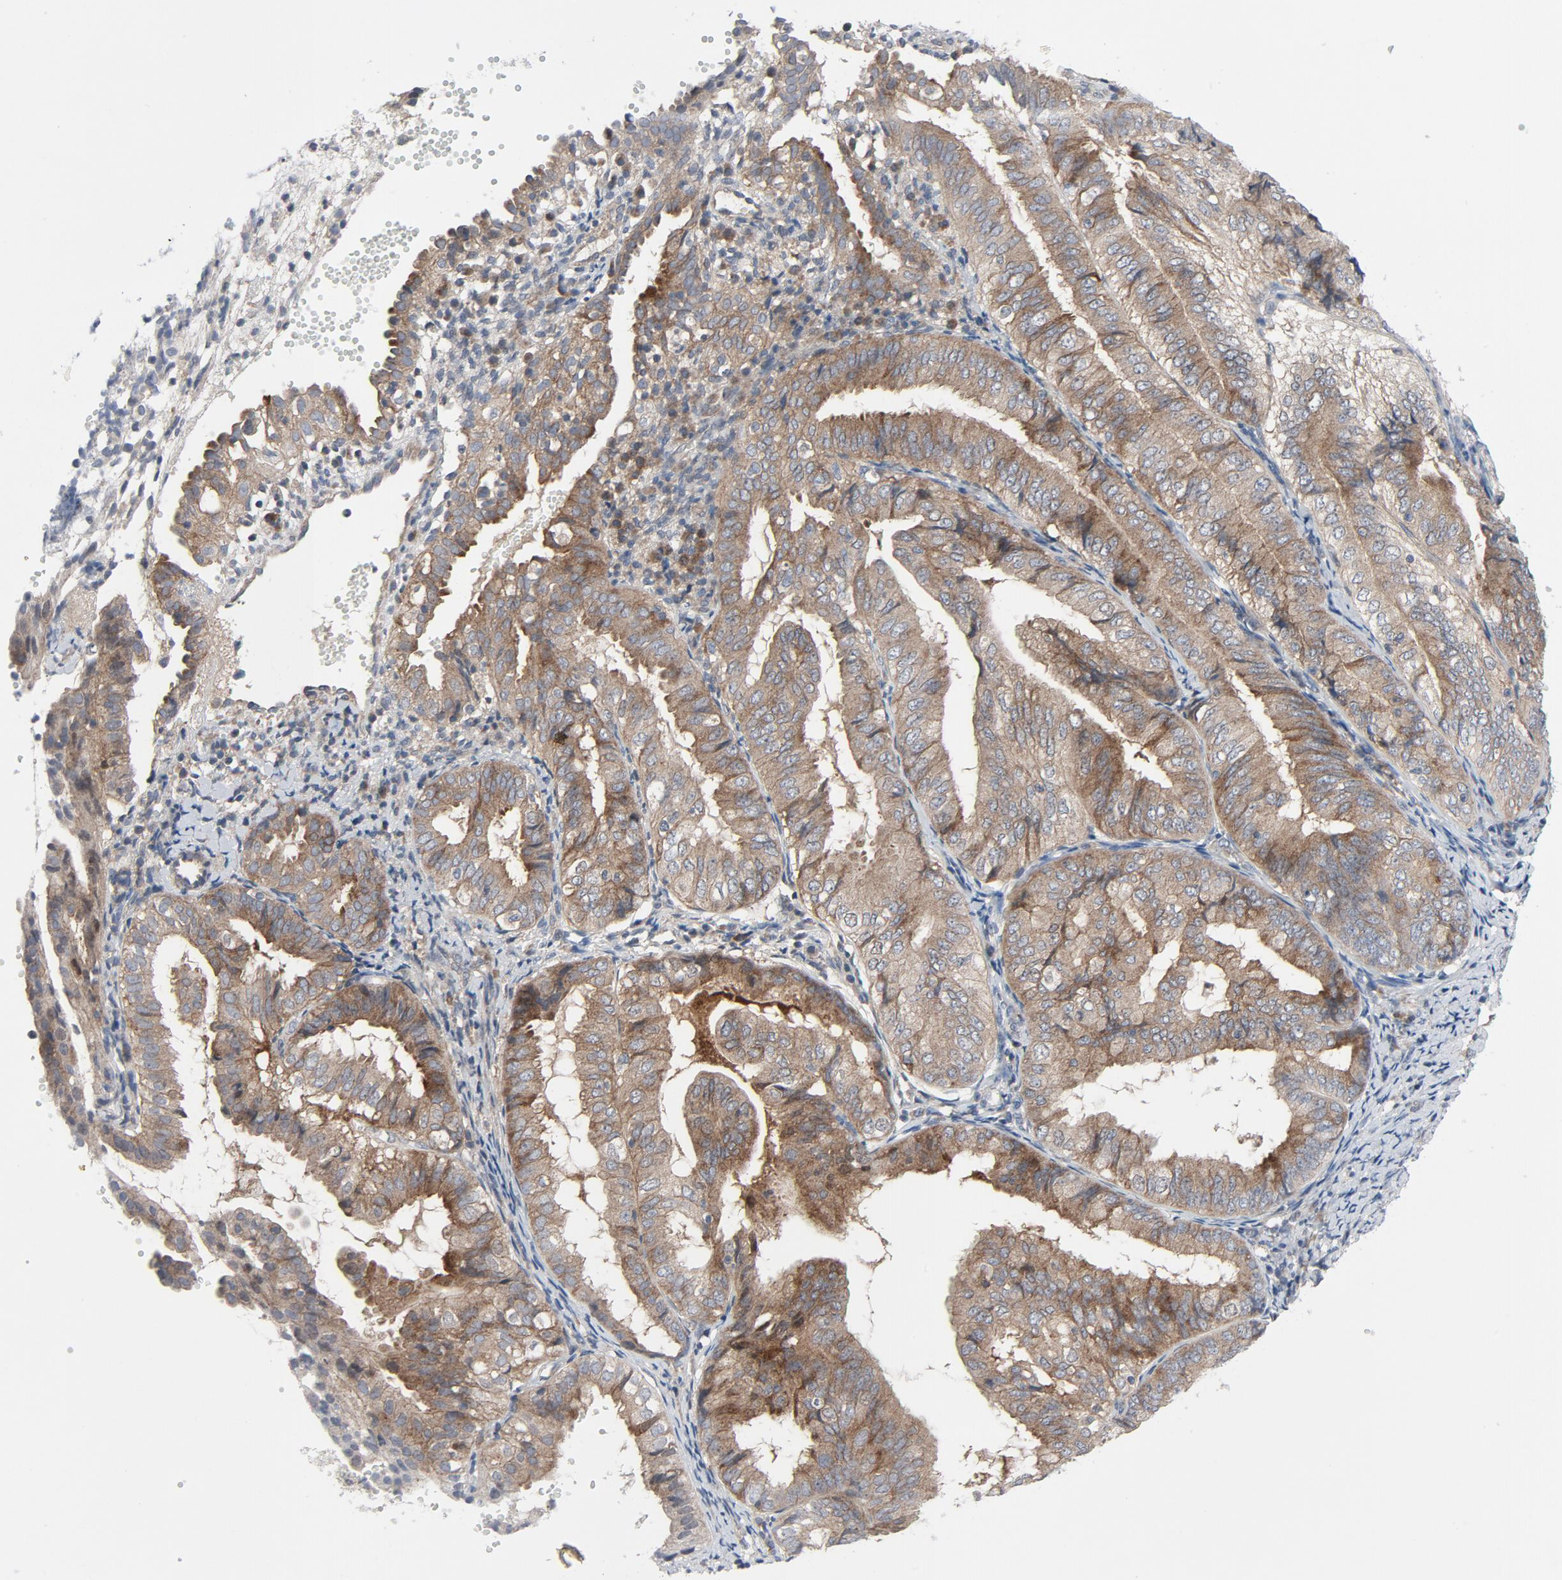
{"staining": {"intensity": "moderate", "quantity": ">75%", "location": "cytoplasmic/membranous"}, "tissue": "endometrial cancer", "cell_type": "Tumor cells", "image_type": "cancer", "snomed": [{"axis": "morphology", "description": "Adenocarcinoma, NOS"}, {"axis": "topography", "description": "Endometrium"}], "caption": "Approximately >75% of tumor cells in human endometrial adenocarcinoma exhibit moderate cytoplasmic/membranous protein staining as visualized by brown immunohistochemical staining.", "gene": "TSG101", "patient": {"sex": "female", "age": 66}}